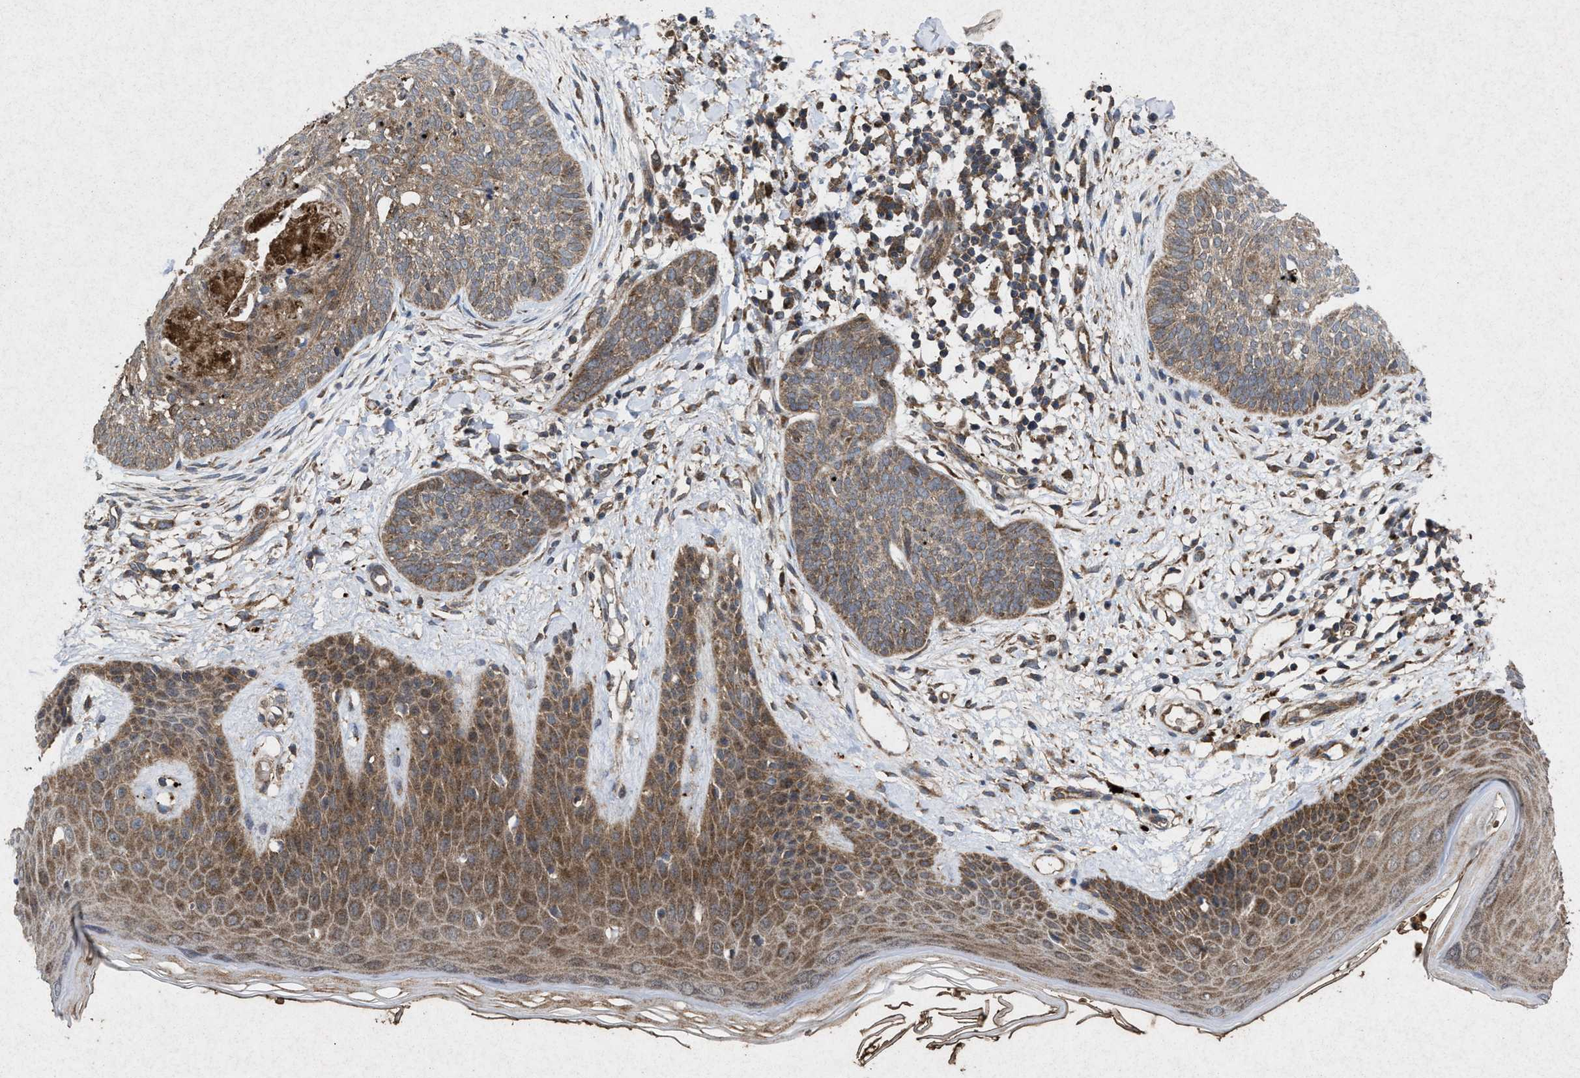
{"staining": {"intensity": "moderate", "quantity": ">75%", "location": "cytoplasmic/membranous"}, "tissue": "skin cancer", "cell_type": "Tumor cells", "image_type": "cancer", "snomed": [{"axis": "morphology", "description": "Basal cell carcinoma"}, {"axis": "topography", "description": "Skin"}], "caption": "Immunohistochemical staining of skin cancer (basal cell carcinoma) exhibits medium levels of moderate cytoplasmic/membranous protein expression in about >75% of tumor cells.", "gene": "MSI2", "patient": {"sex": "female", "age": 59}}